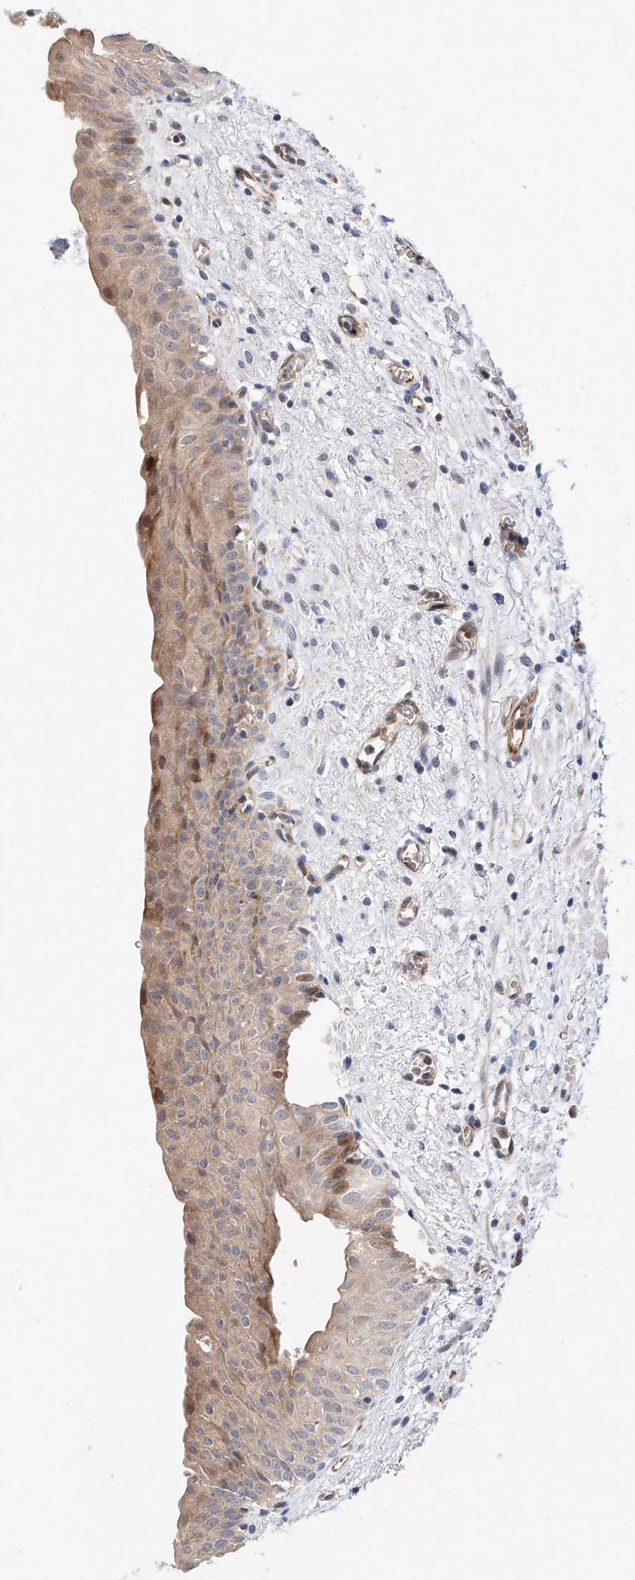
{"staining": {"intensity": "moderate", "quantity": "25%-75%", "location": "cytoplasmic/membranous,nuclear"}, "tissue": "urinary bladder", "cell_type": "Urothelial cells", "image_type": "normal", "snomed": [{"axis": "morphology", "description": "Normal tissue, NOS"}, {"axis": "topography", "description": "Urinary bladder"}], "caption": "The micrograph exhibits a brown stain indicating the presence of a protein in the cytoplasmic/membranous,nuclear of urothelial cells in urinary bladder.", "gene": "FUCA2", "patient": {"sex": "male", "age": 51}}